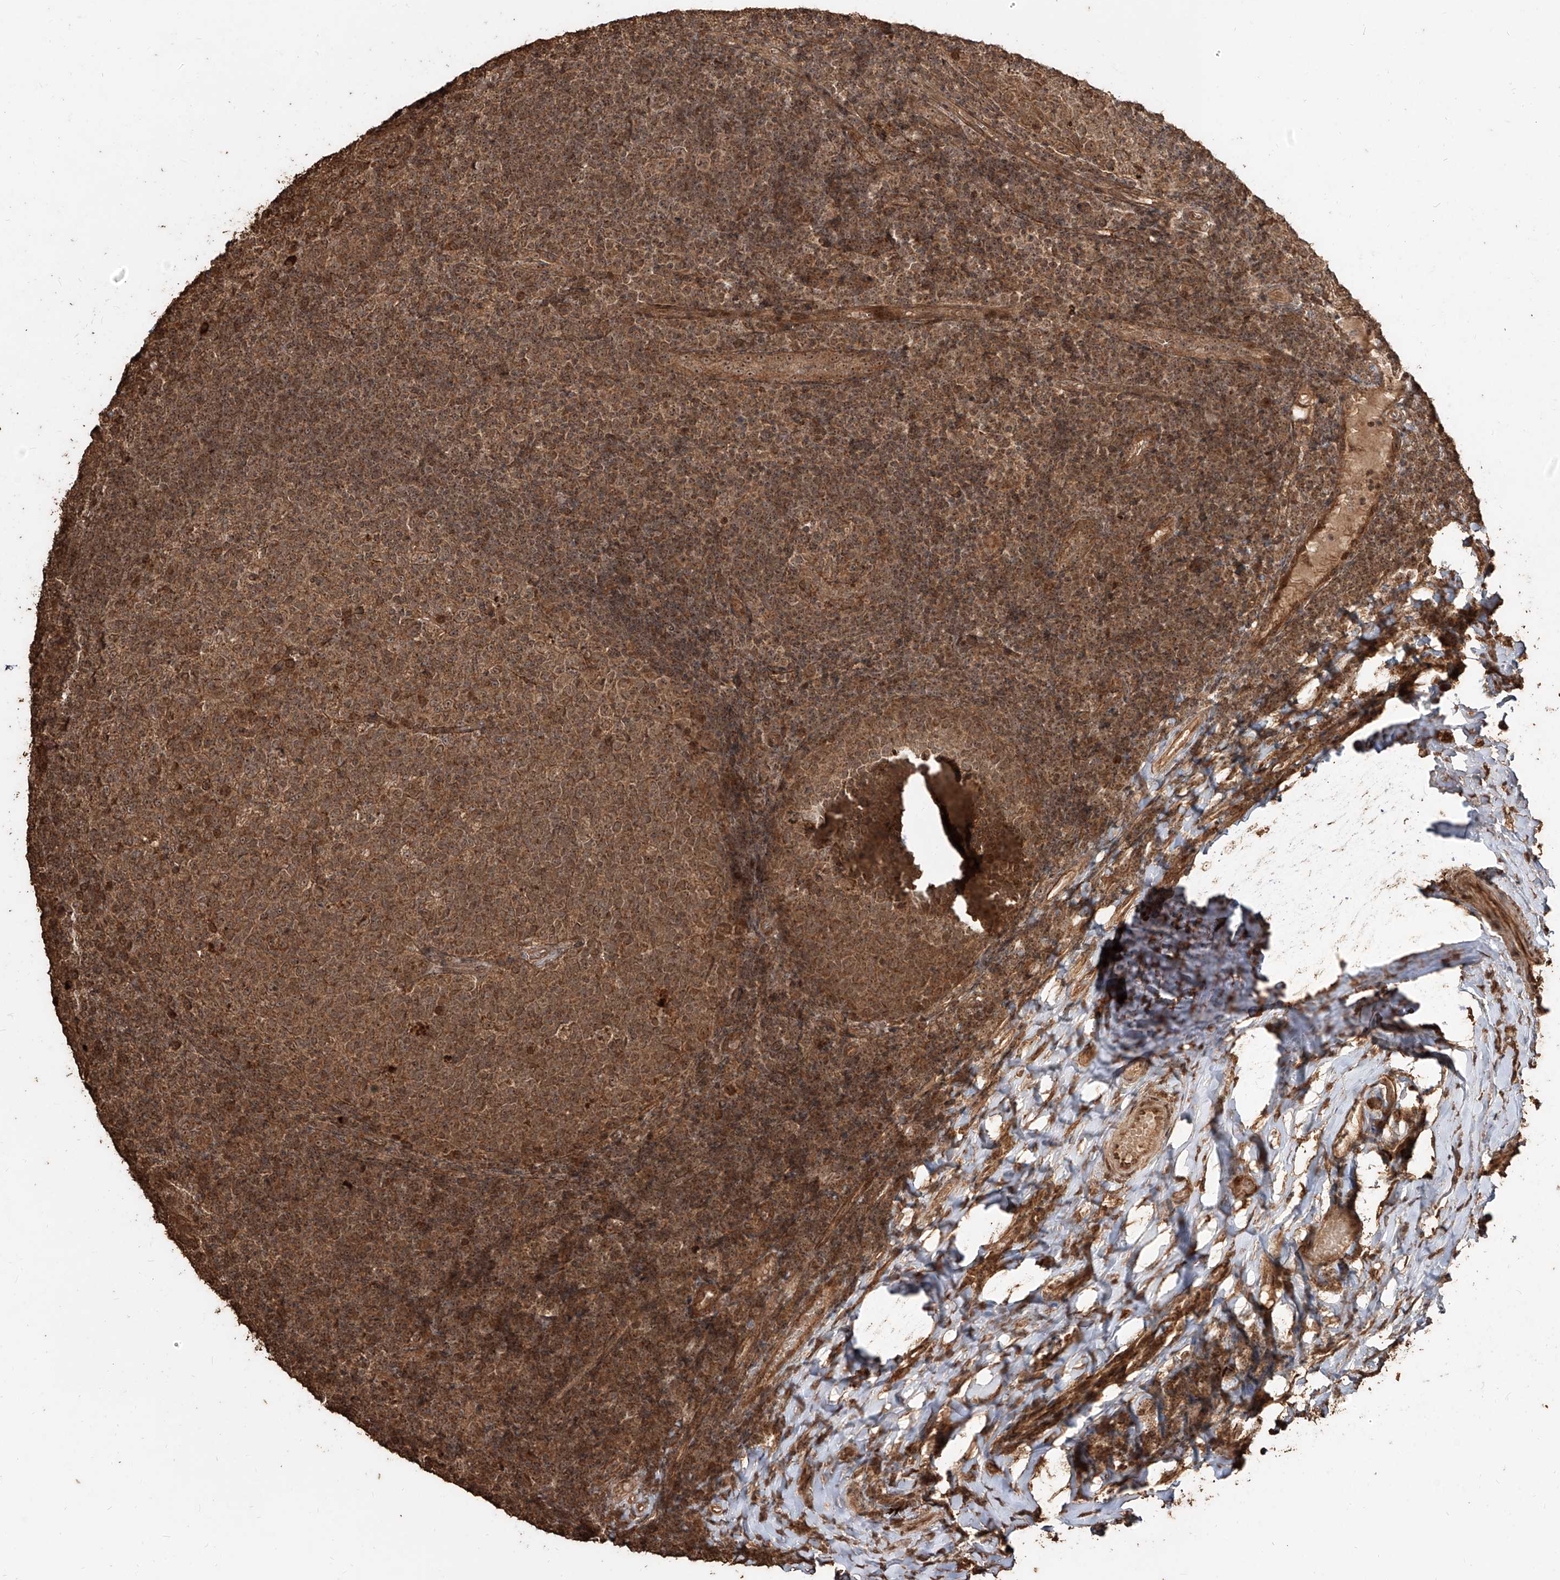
{"staining": {"intensity": "moderate", "quantity": ">75%", "location": "cytoplasmic/membranous"}, "tissue": "tonsil", "cell_type": "Germinal center cells", "image_type": "normal", "snomed": [{"axis": "morphology", "description": "Normal tissue, NOS"}, {"axis": "topography", "description": "Tonsil"}], "caption": "Germinal center cells exhibit medium levels of moderate cytoplasmic/membranous staining in approximately >75% of cells in unremarkable tonsil.", "gene": "ZNF660", "patient": {"sex": "female", "age": 19}}